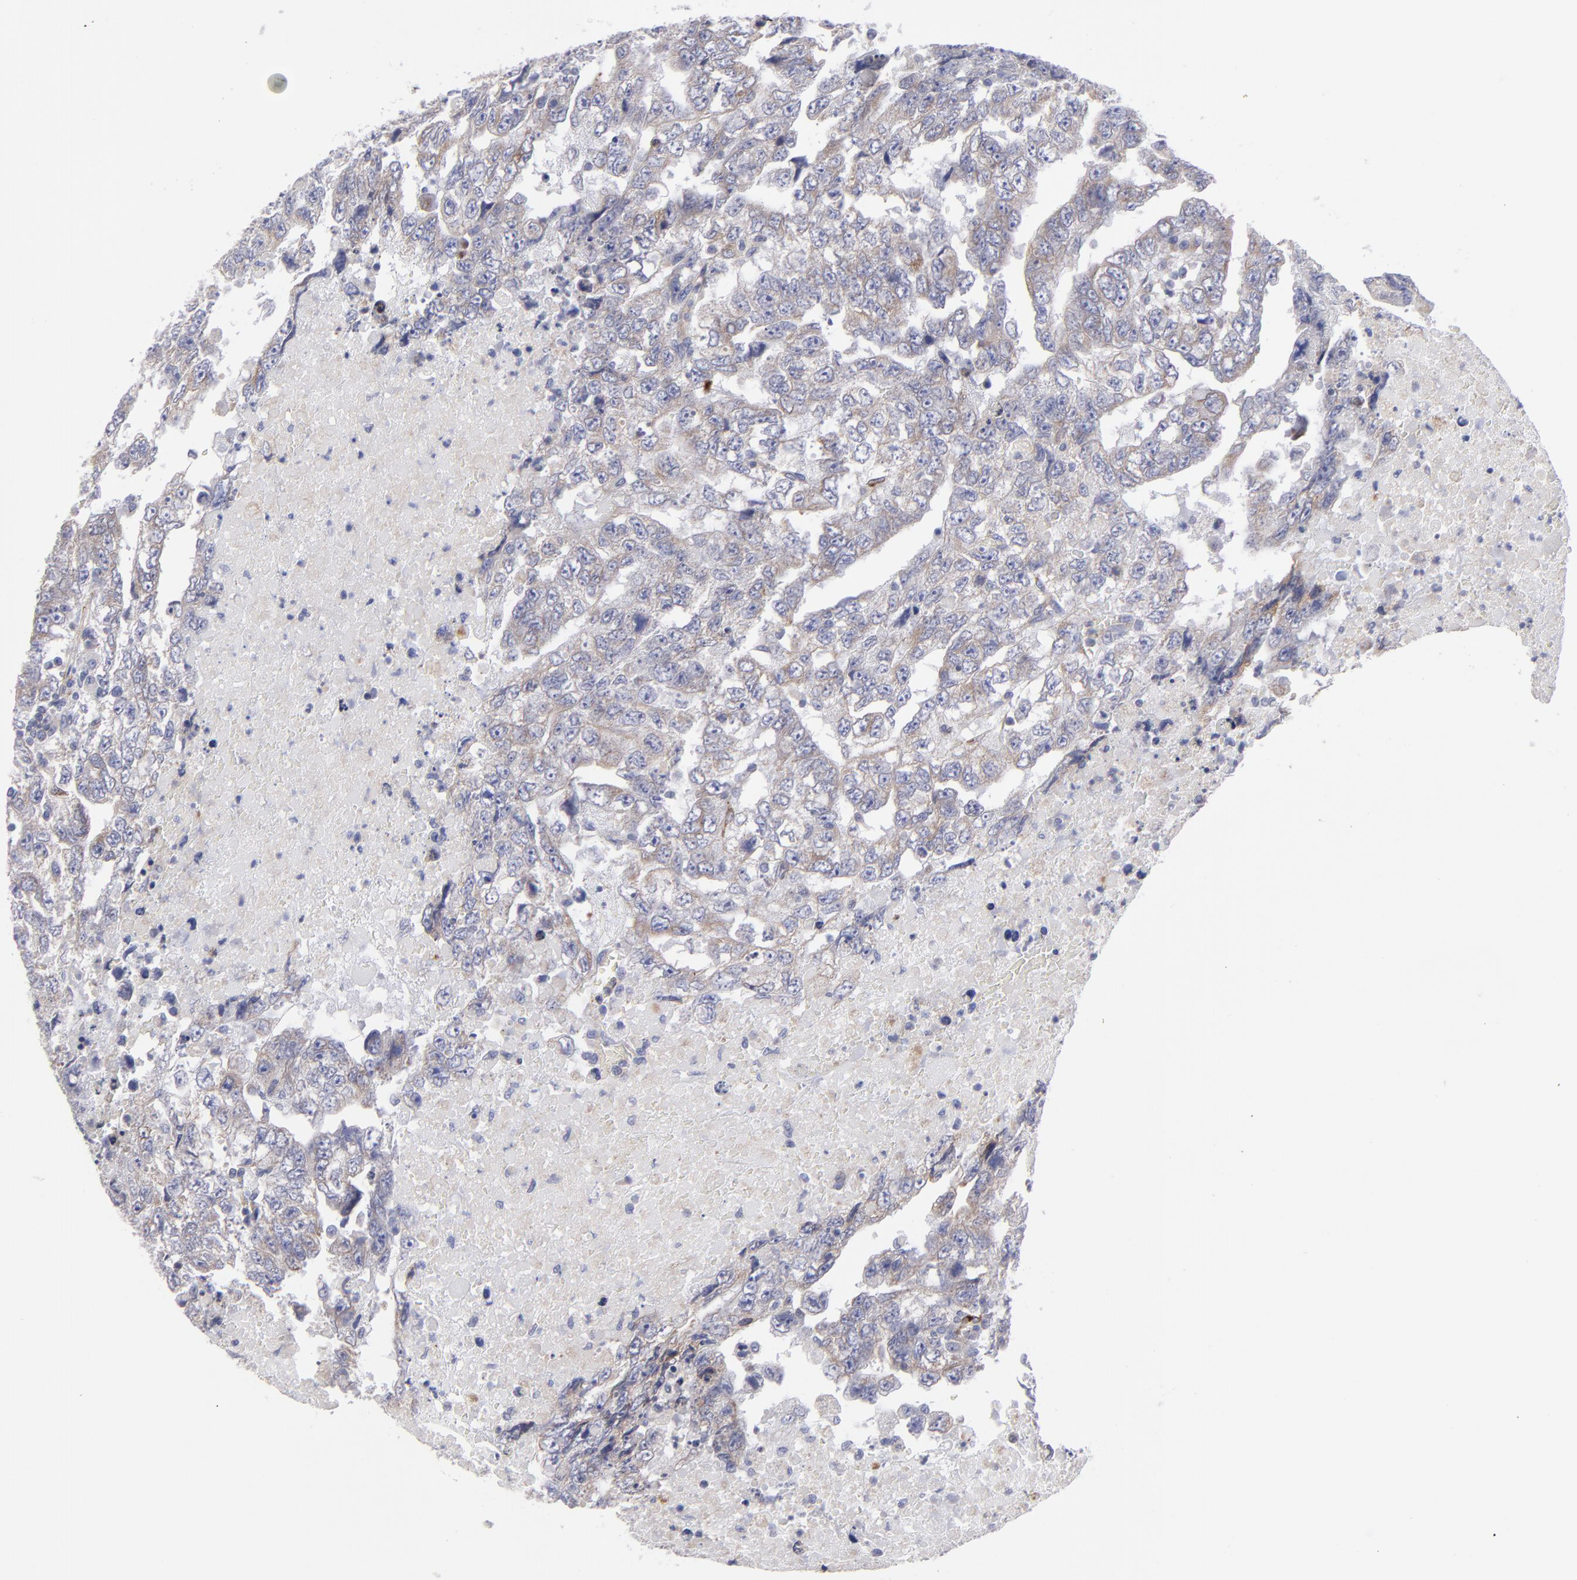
{"staining": {"intensity": "weak", "quantity": ">75%", "location": "cytoplasmic/membranous"}, "tissue": "testis cancer", "cell_type": "Tumor cells", "image_type": "cancer", "snomed": [{"axis": "morphology", "description": "Carcinoma, Embryonal, NOS"}, {"axis": "topography", "description": "Testis"}], "caption": "Tumor cells exhibit low levels of weak cytoplasmic/membranous positivity in approximately >75% of cells in human testis embryonal carcinoma.", "gene": "SLMAP", "patient": {"sex": "male", "age": 36}}